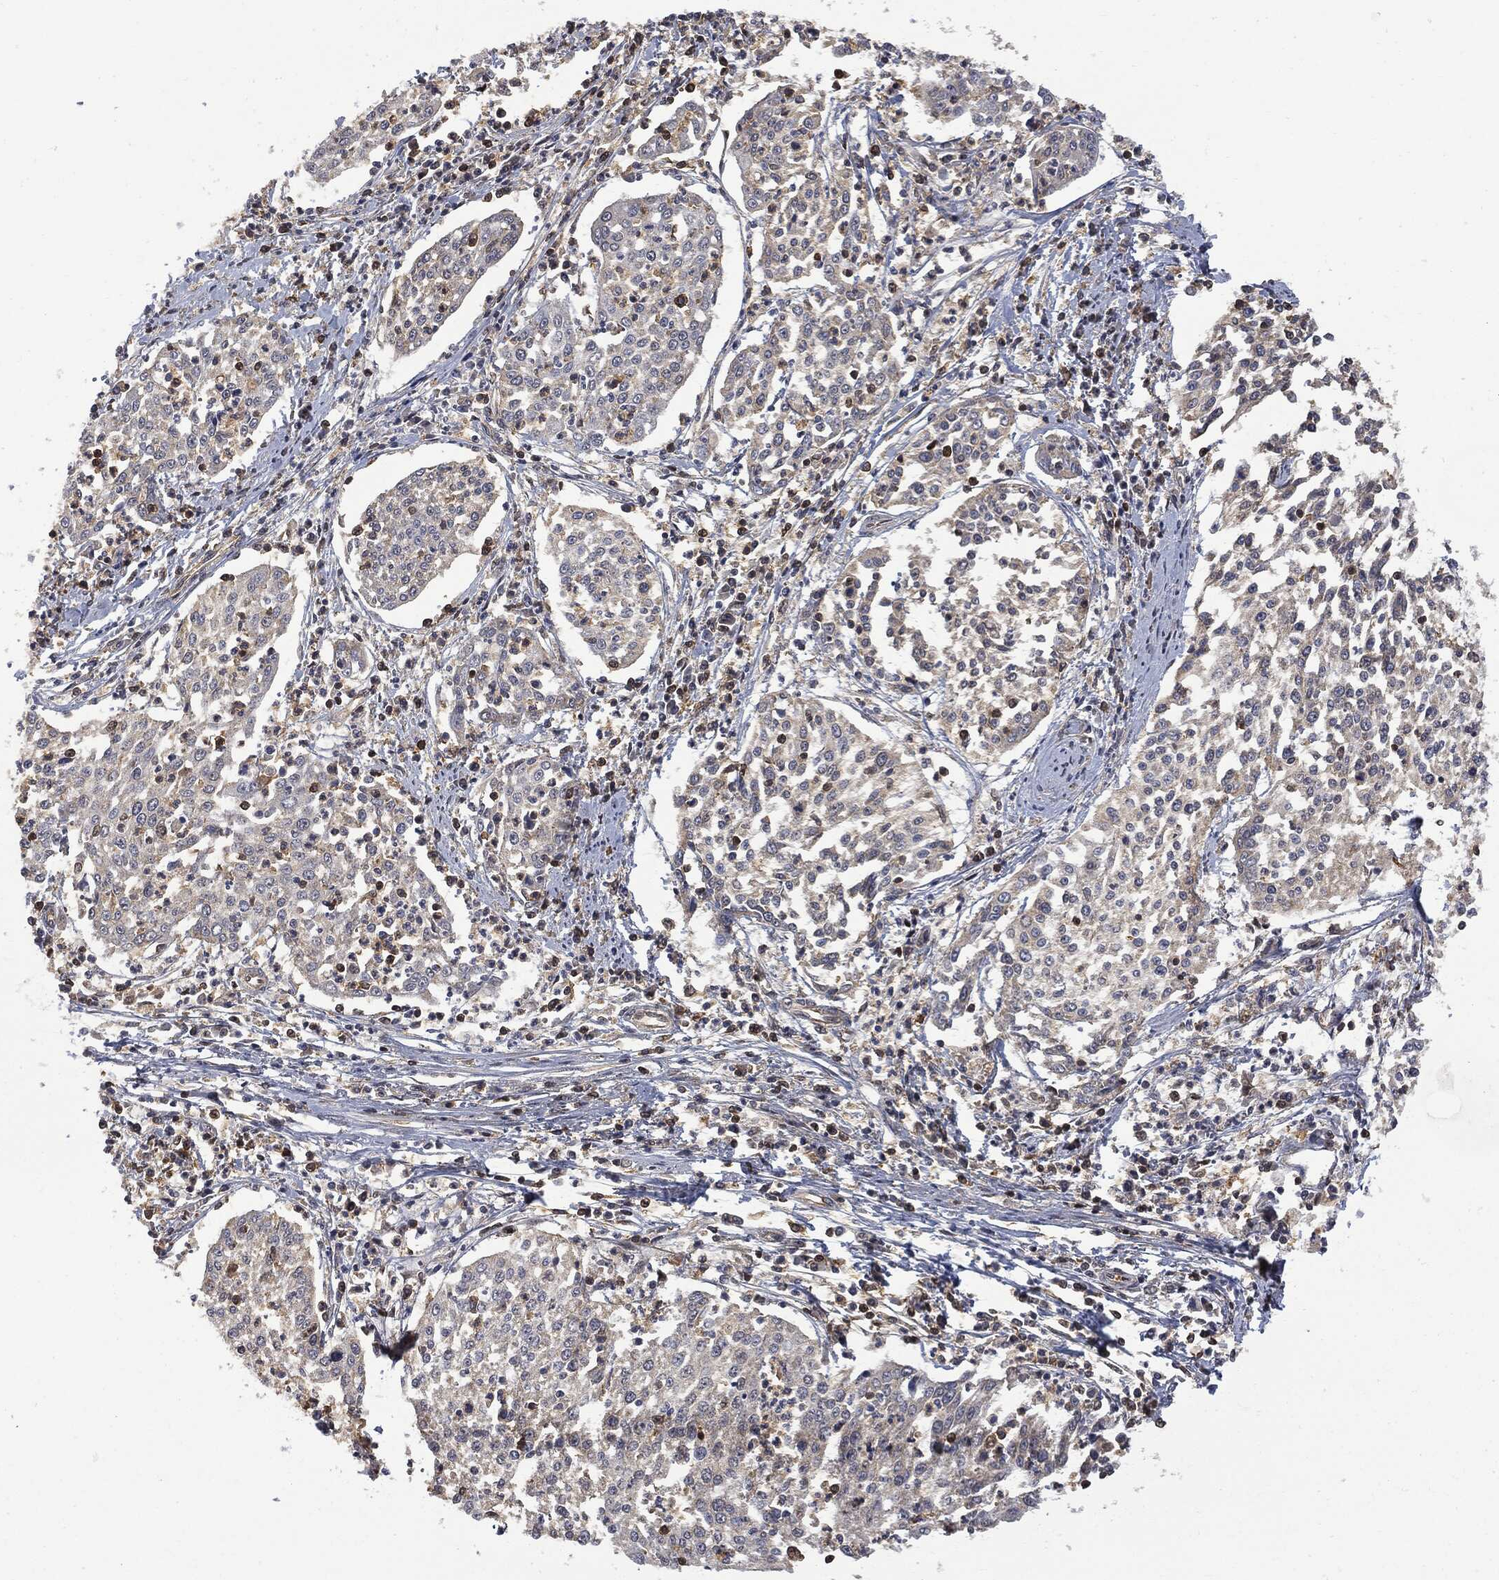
{"staining": {"intensity": "negative", "quantity": "none", "location": "none"}, "tissue": "cervical cancer", "cell_type": "Tumor cells", "image_type": "cancer", "snomed": [{"axis": "morphology", "description": "Squamous cell carcinoma, NOS"}, {"axis": "topography", "description": "Cervix"}], "caption": "There is no significant staining in tumor cells of cervical cancer (squamous cell carcinoma).", "gene": "PSMB10", "patient": {"sex": "female", "age": 41}}